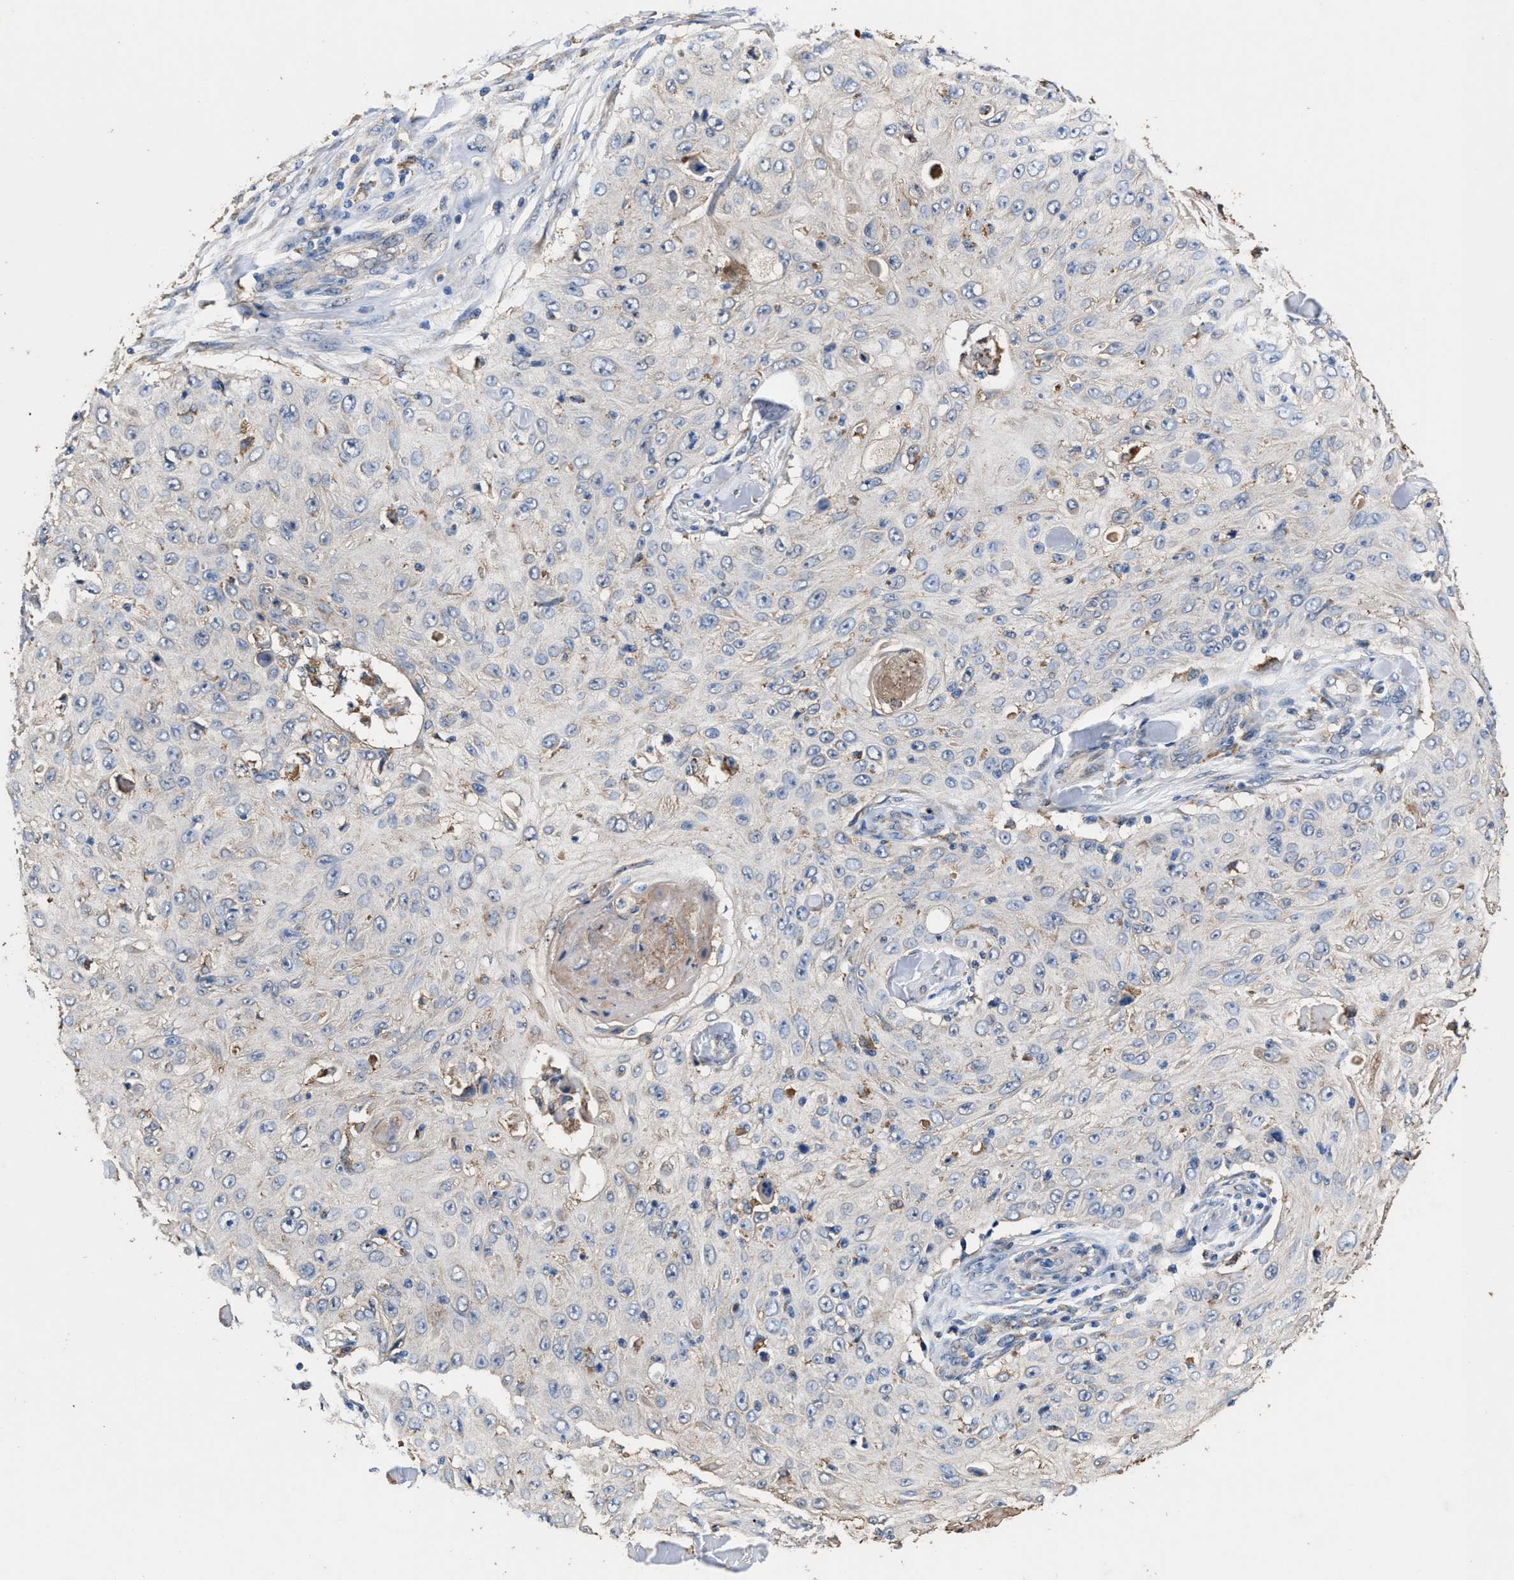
{"staining": {"intensity": "negative", "quantity": "none", "location": "none"}, "tissue": "skin cancer", "cell_type": "Tumor cells", "image_type": "cancer", "snomed": [{"axis": "morphology", "description": "Squamous cell carcinoma, NOS"}, {"axis": "topography", "description": "Skin"}], "caption": "Micrograph shows no significant protein staining in tumor cells of skin squamous cell carcinoma.", "gene": "ACLY", "patient": {"sex": "male", "age": 86}}